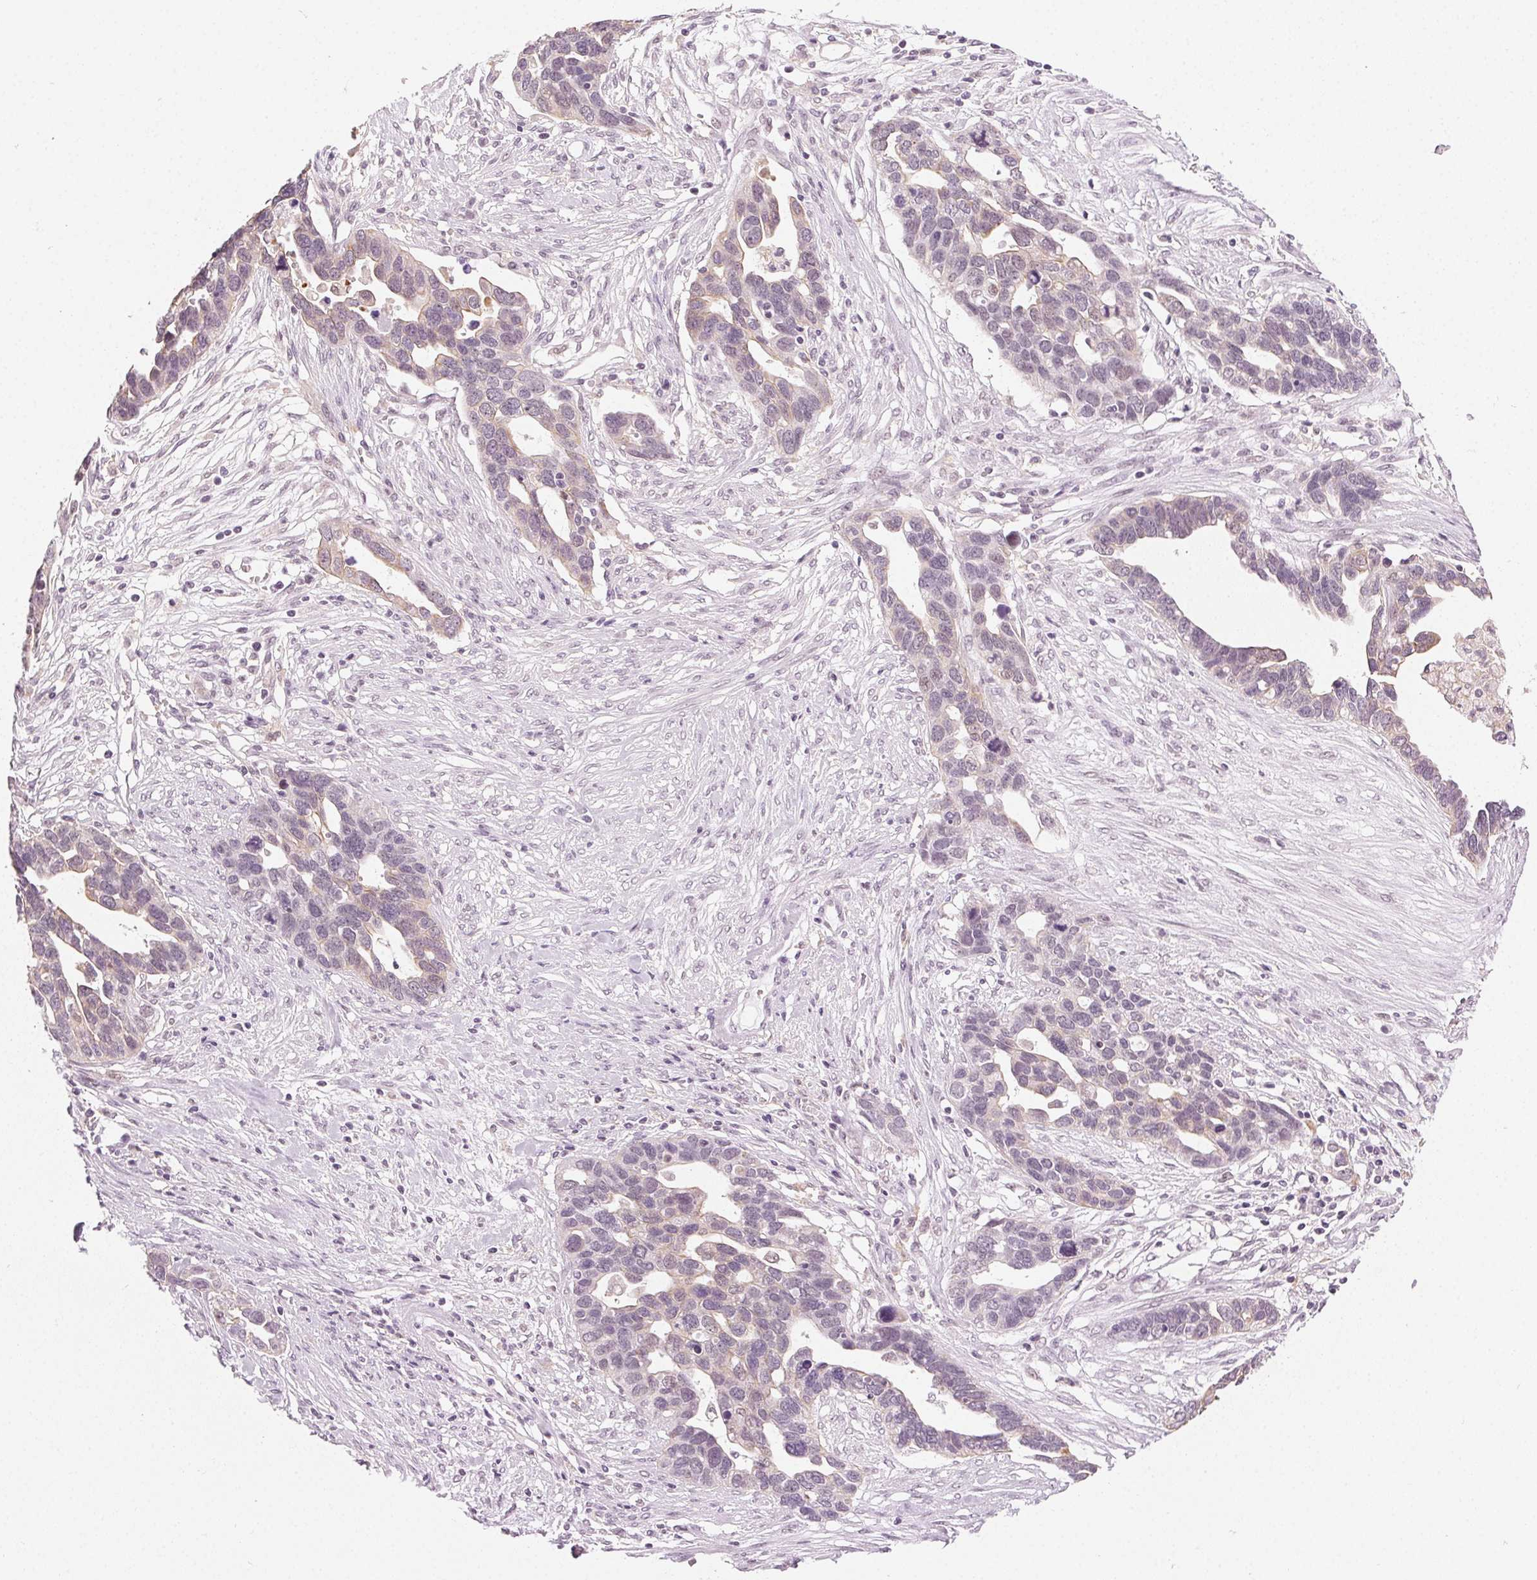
{"staining": {"intensity": "weak", "quantity": "<25%", "location": "cytoplasmic/membranous"}, "tissue": "ovarian cancer", "cell_type": "Tumor cells", "image_type": "cancer", "snomed": [{"axis": "morphology", "description": "Cystadenocarcinoma, serous, NOS"}, {"axis": "topography", "description": "Ovary"}], "caption": "Tumor cells are negative for protein expression in human serous cystadenocarcinoma (ovarian). (IHC, brightfield microscopy, high magnification).", "gene": "AIF1L", "patient": {"sex": "female", "age": 54}}